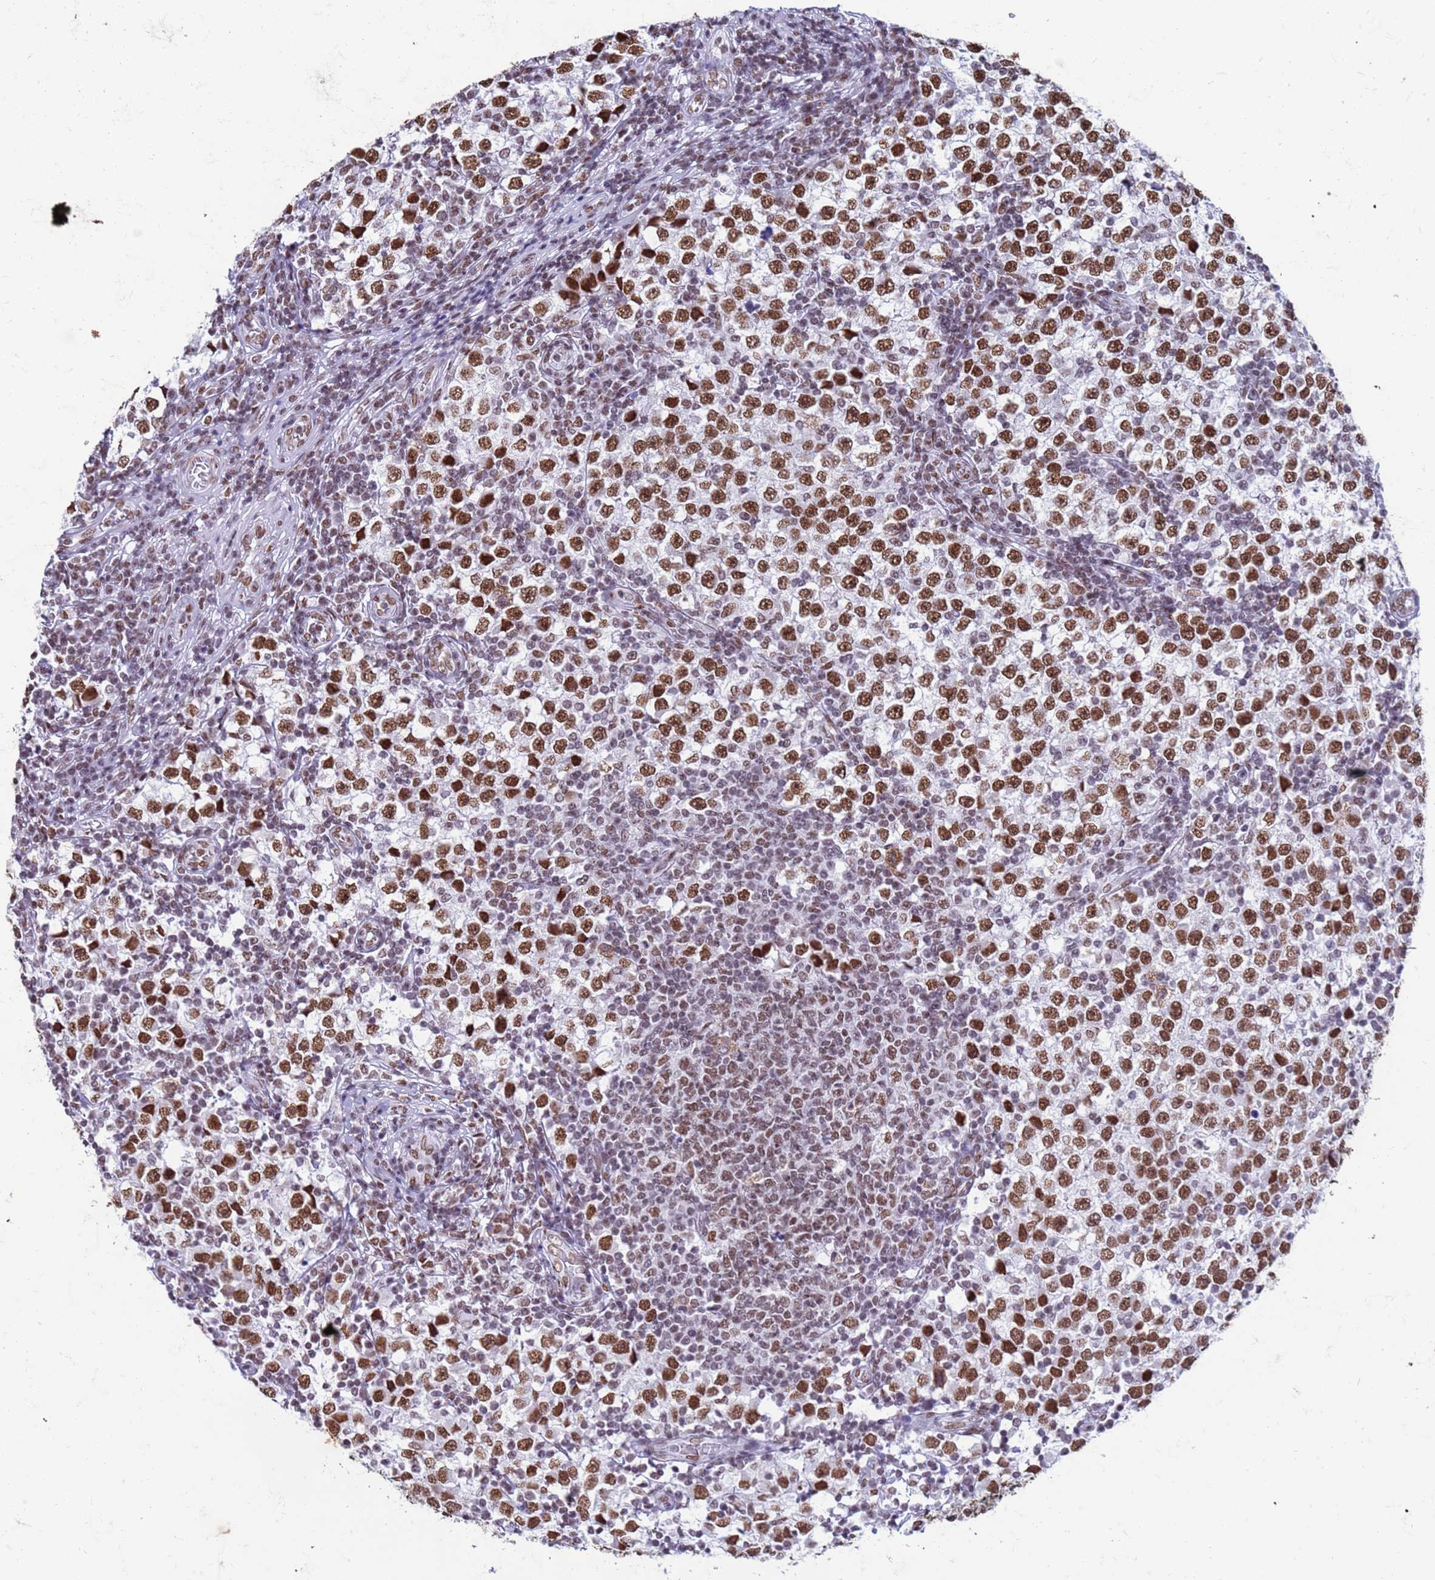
{"staining": {"intensity": "strong", "quantity": ">75%", "location": "nuclear"}, "tissue": "testis cancer", "cell_type": "Tumor cells", "image_type": "cancer", "snomed": [{"axis": "morphology", "description": "Seminoma, NOS"}, {"axis": "topography", "description": "Testis"}], "caption": "Seminoma (testis) tissue displays strong nuclear expression in about >75% of tumor cells (IHC, brightfield microscopy, high magnification).", "gene": "FAM170B", "patient": {"sex": "male", "age": 65}}